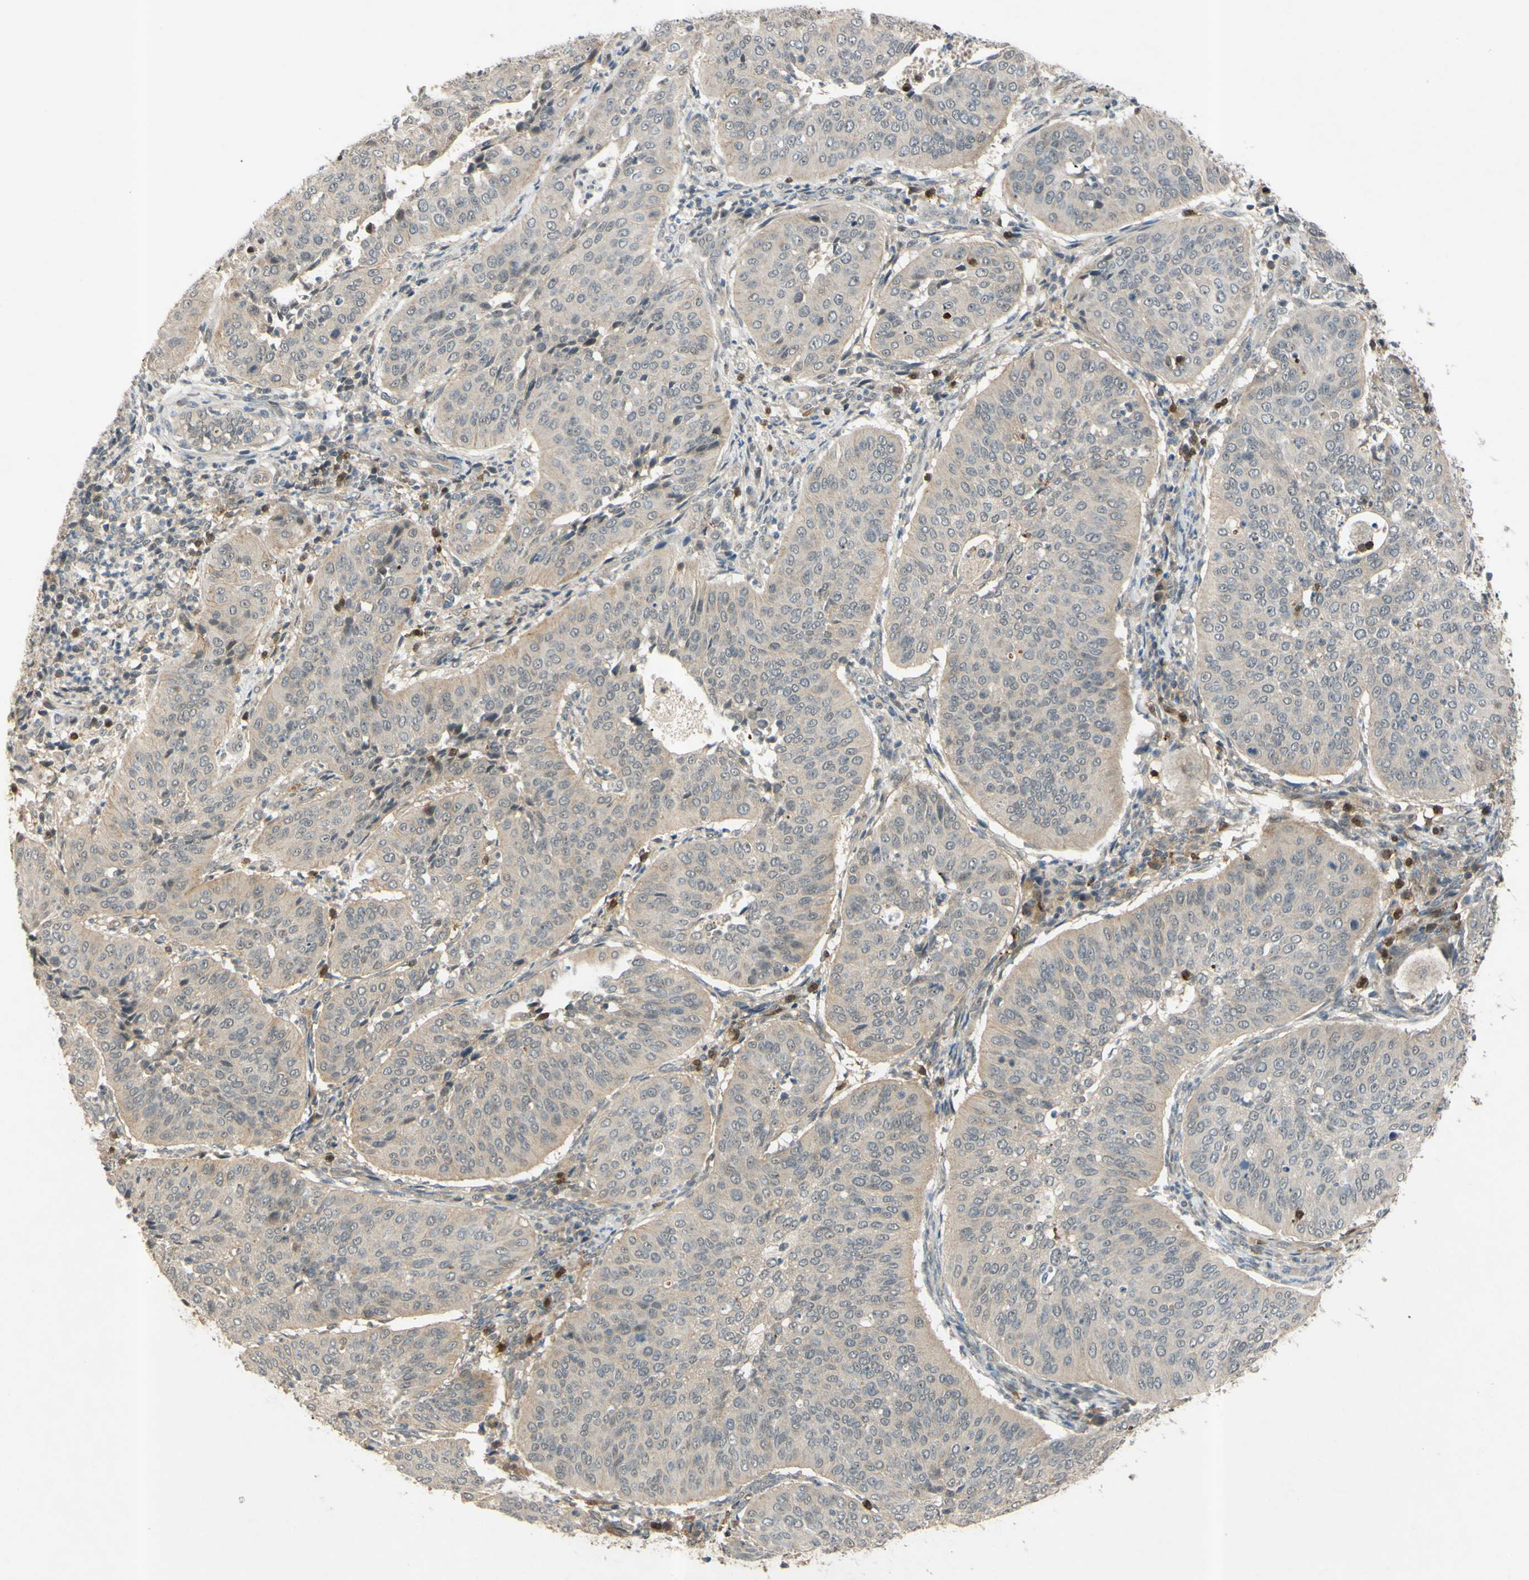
{"staining": {"intensity": "weak", "quantity": ">75%", "location": "cytoplasmic/membranous"}, "tissue": "cervical cancer", "cell_type": "Tumor cells", "image_type": "cancer", "snomed": [{"axis": "morphology", "description": "Normal tissue, NOS"}, {"axis": "morphology", "description": "Squamous cell carcinoma, NOS"}, {"axis": "topography", "description": "Cervix"}], "caption": "Cervical squamous cell carcinoma was stained to show a protein in brown. There is low levels of weak cytoplasmic/membranous positivity in about >75% of tumor cells.", "gene": "ALK", "patient": {"sex": "female", "age": 39}}